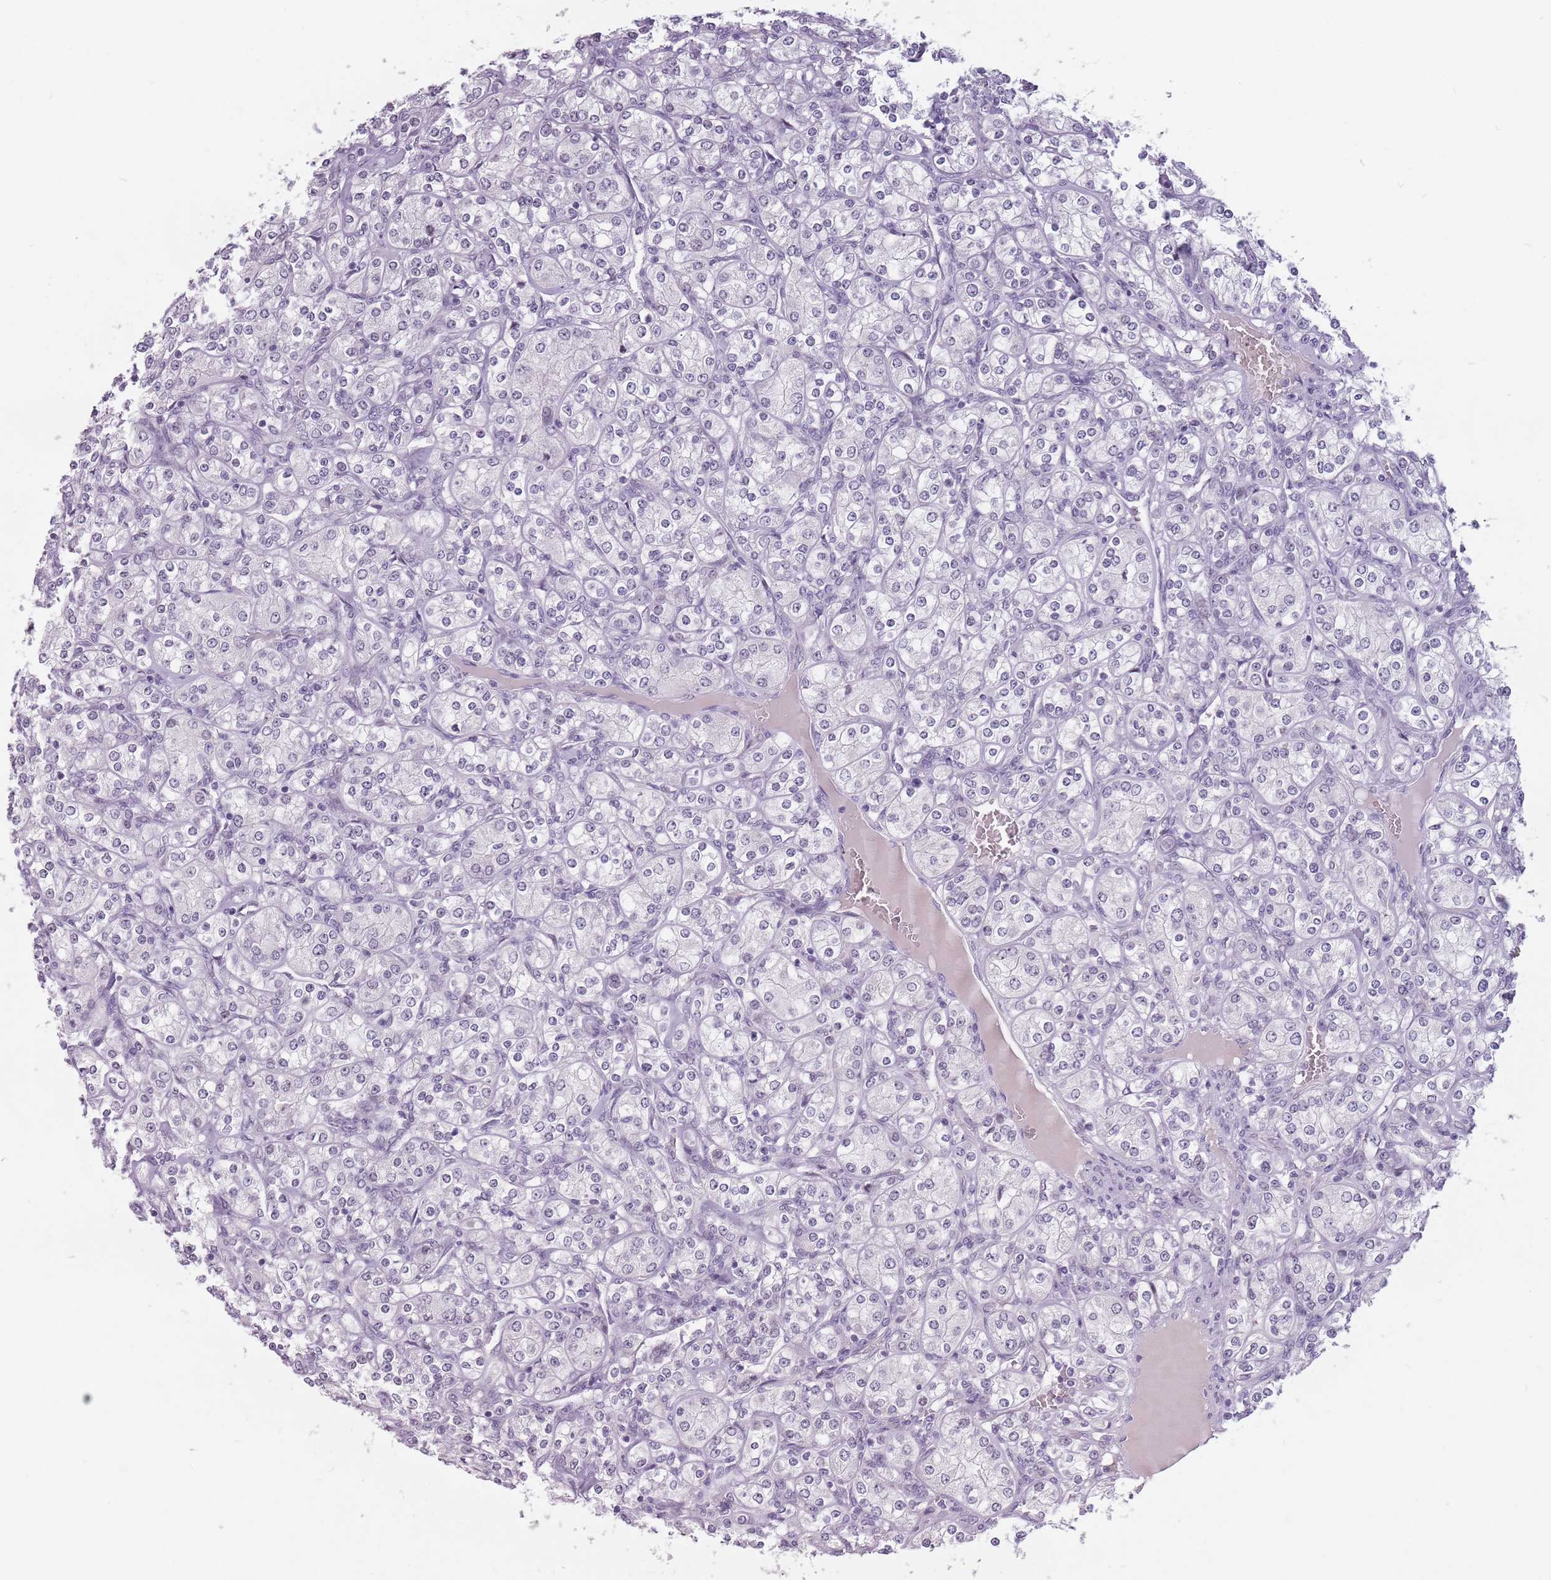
{"staining": {"intensity": "negative", "quantity": "none", "location": "none"}, "tissue": "renal cancer", "cell_type": "Tumor cells", "image_type": "cancer", "snomed": [{"axis": "morphology", "description": "Adenocarcinoma, NOS"}, {"axis": "topography", "description": "Kidney"}], "caption": "Image shows no significant protein expression in tumor cells of renal adenocarcinoma.", "gene": "PTCHD1", "patient": {"sex": "male", "age": 77}}